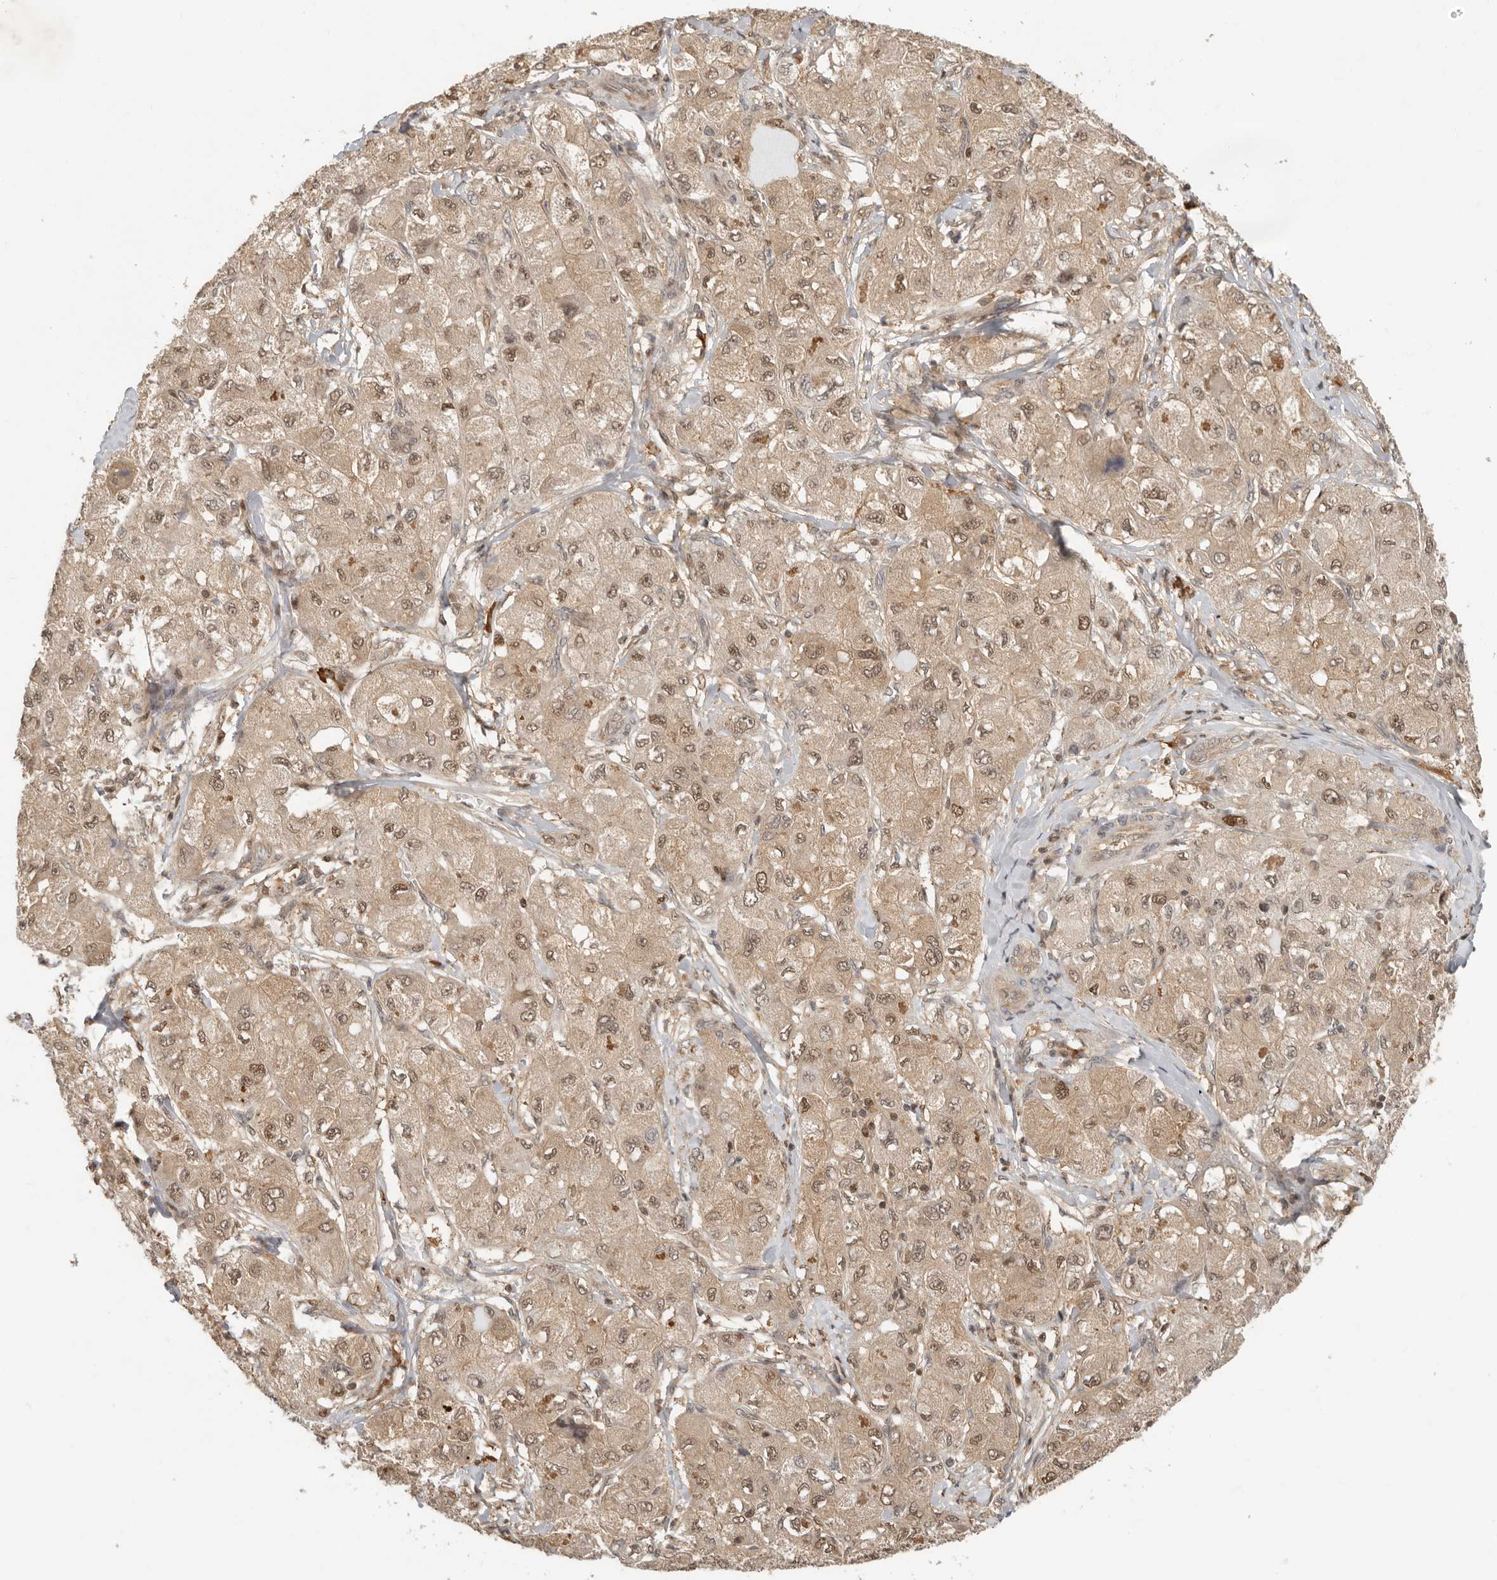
{"staining": {"intensity": "moderate", "quantity": ">75%", "location": "cytoplasmic/membranous,nuclear"}, "tissue": "liver cancer", "cell_type": "Tumor cells", "image_type": "cancer", "snomed": [{"axis": "morphology", "description": "Carcinoma, Hepatocellular, NOS"}, {"axis": "topography", "description": "Liver"}], "caption": "There is medium levels of moderate cytoplasmic/membranous and nuclear staining in tumor cells of liver hepatocellular carcinoma, as demonstrated by immunohistochemical staining (brown color).", "gene": "PSMA5", "patient": {"sex": "male", "age": 80}}